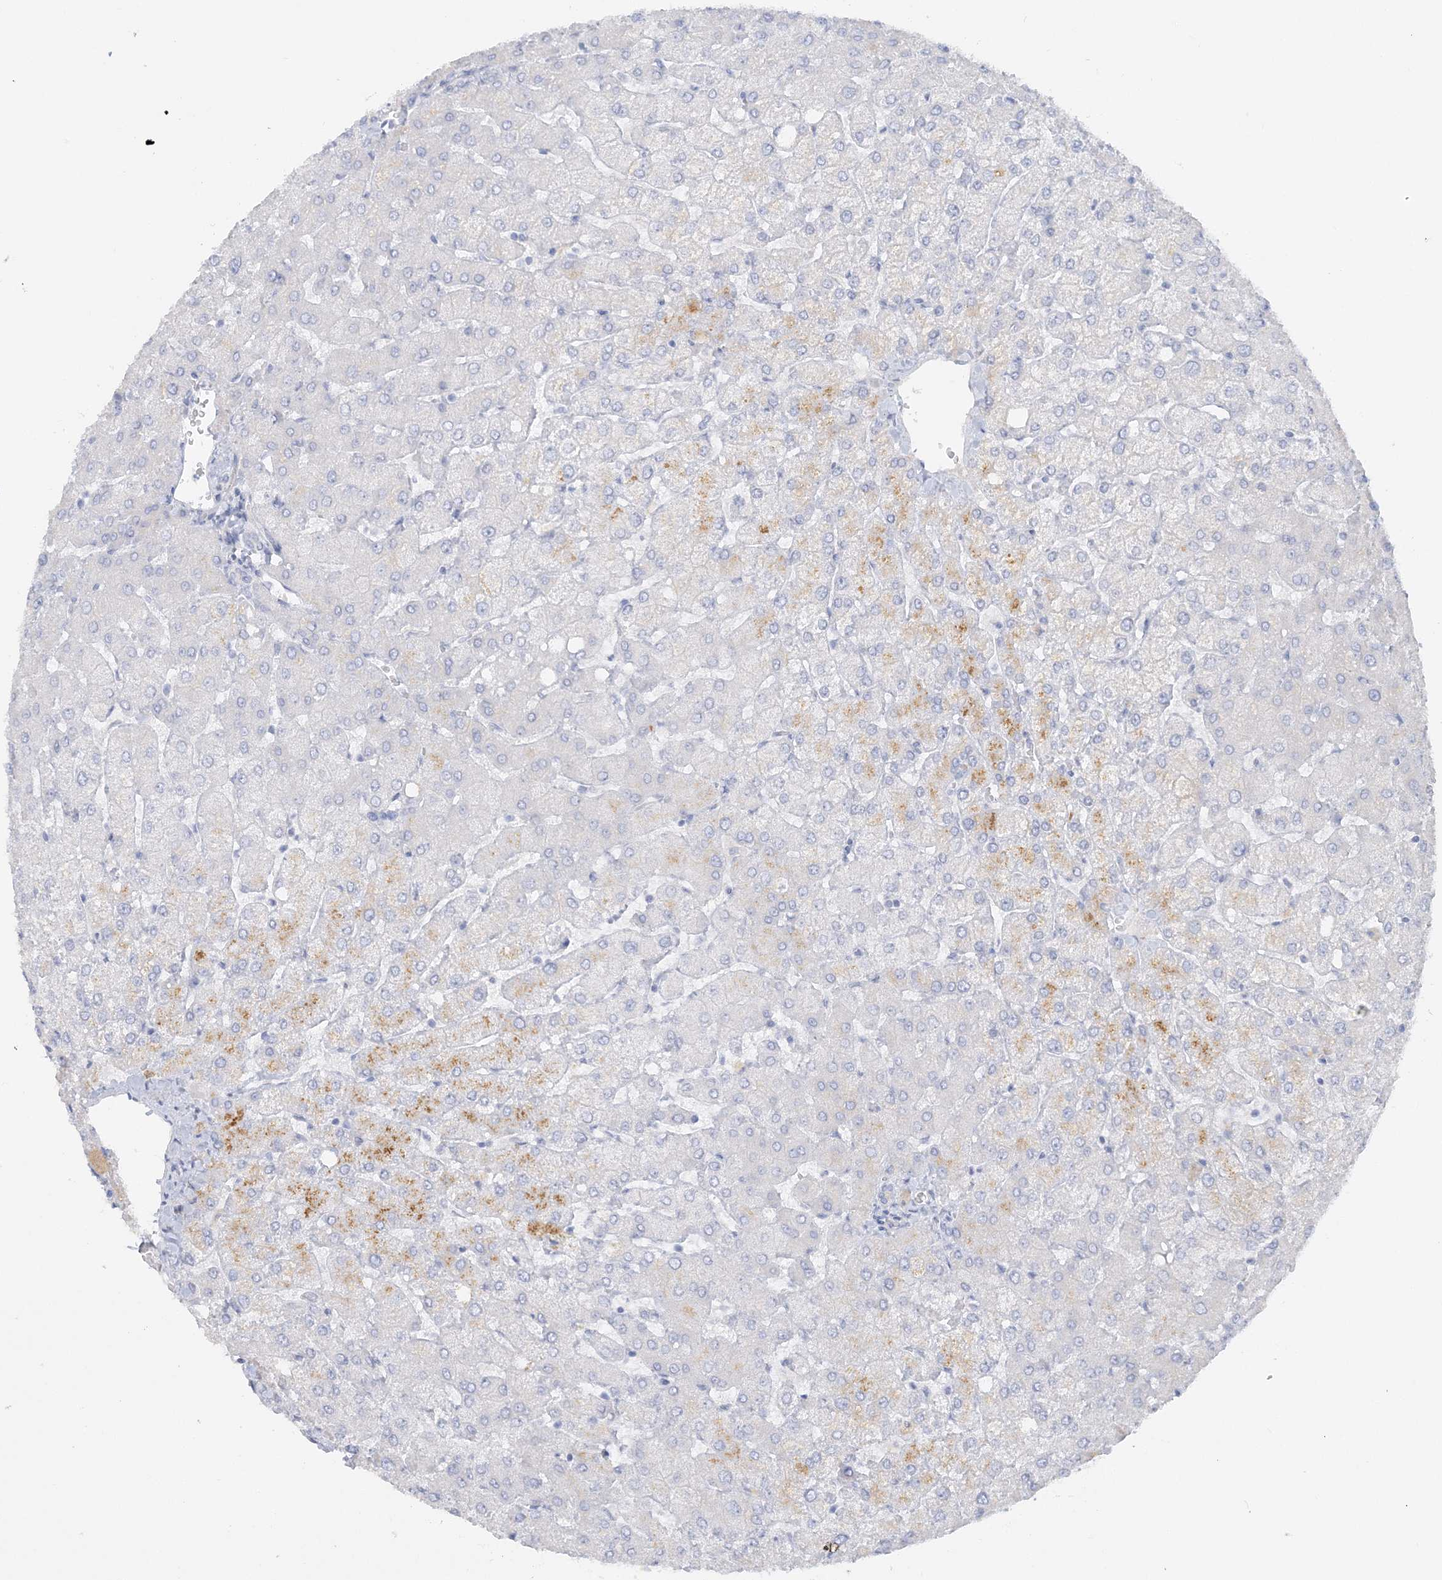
{"staining": {"intensity": "negative", "quantity": "none", "location": "none"}, "tissue": "liver", "cell_type": "Cholangiocytes", "image_type": "normal", "snomed": [{"axis": "morphology", "description": "Normal tissue, NOS"}, {"axis": "topography", "description": "Liver"}], "caption": "Immunohistochemistry (IHC) histopathology image of normal liver: human liver stained with DAB demonstrates no significant protein staining in cholangiocytes. Nuclei are stained in blue.", "gene": "ENSG00000288637", "patient": {"sex": "female", "age": 54}}